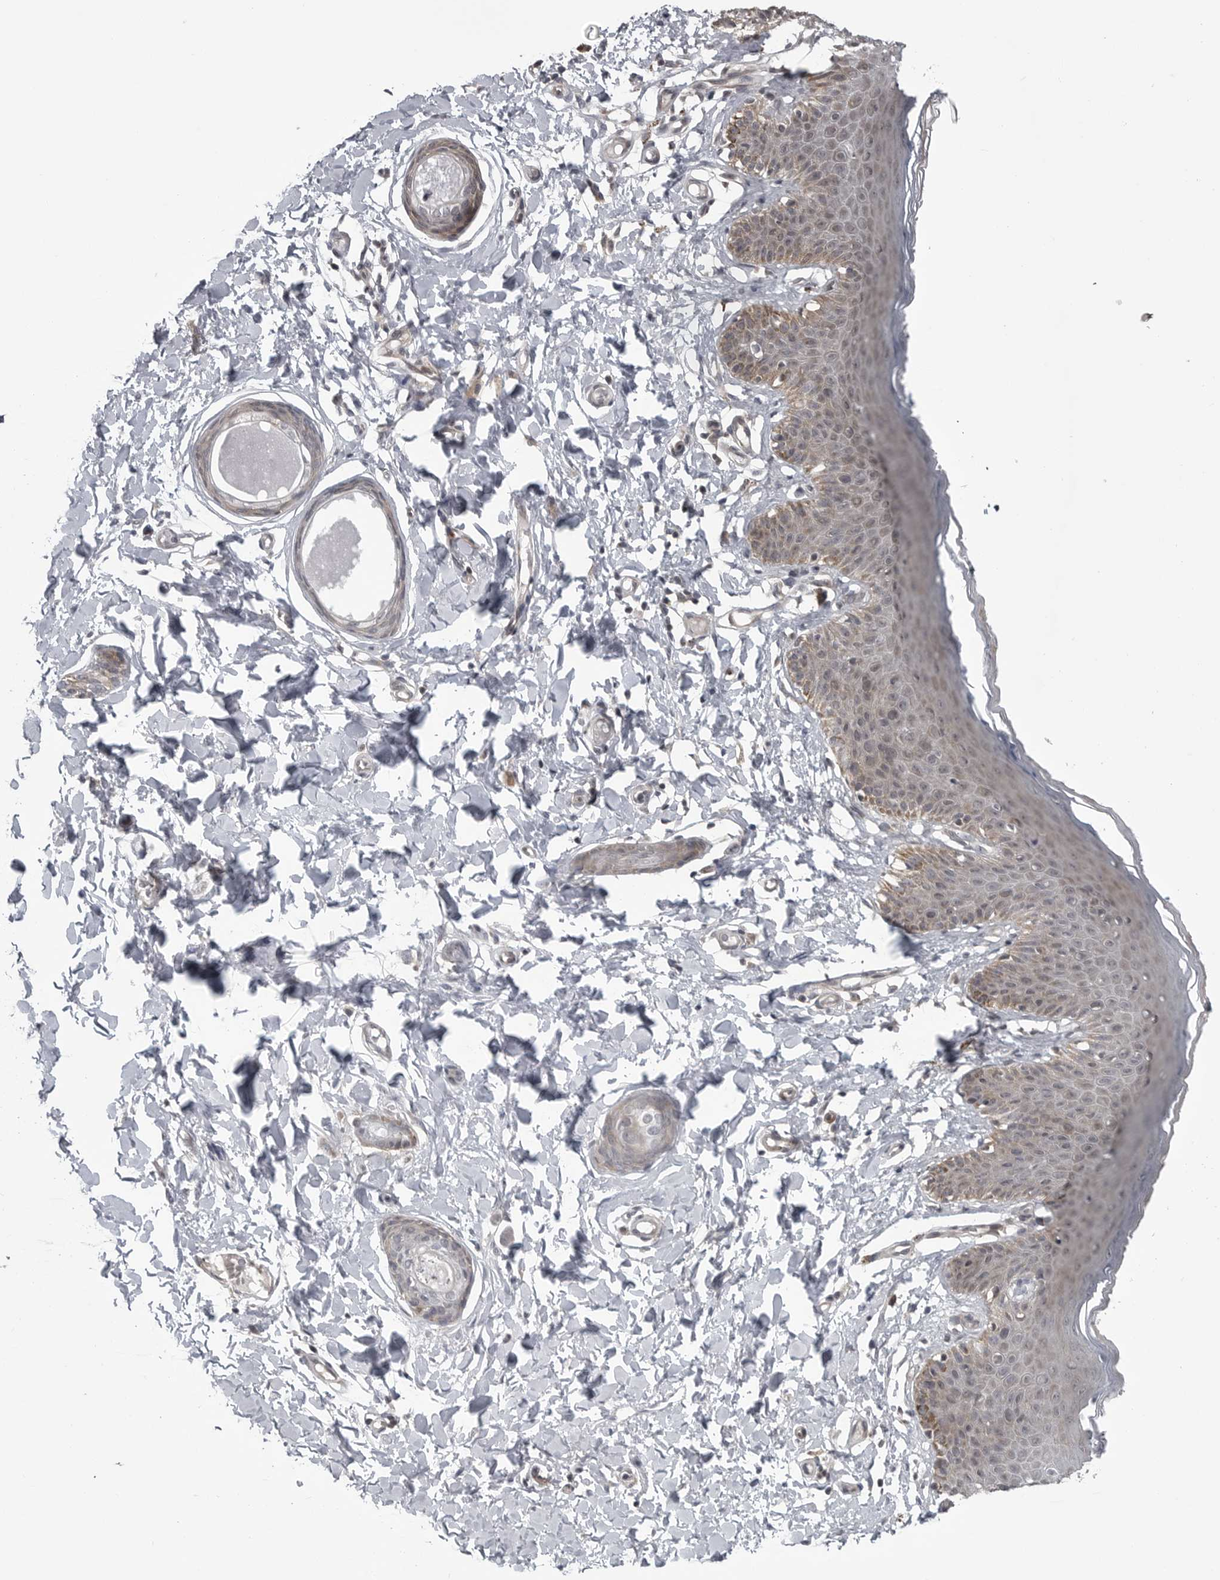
{"staining": {"intensity": "moderate", "quantity": "25%-75%", "location": "cytoplasmic/membranous"}, "tissue": "skin", "cell_type": "Epidermal cells", "image_type": "normal", "snomed": [{"axis": "morphology", "description": "Normal tissue, NOS"}, {"axis": "topography", "description": "Vulva"}], "caption": "Skin stained with a brown dye shows moderate cytoplasmic/membranous positive expression in approximately 25%-75% of epidermal cells.", "gene": "FAAP100", "patient": {"sex": "female", "age": 66}}